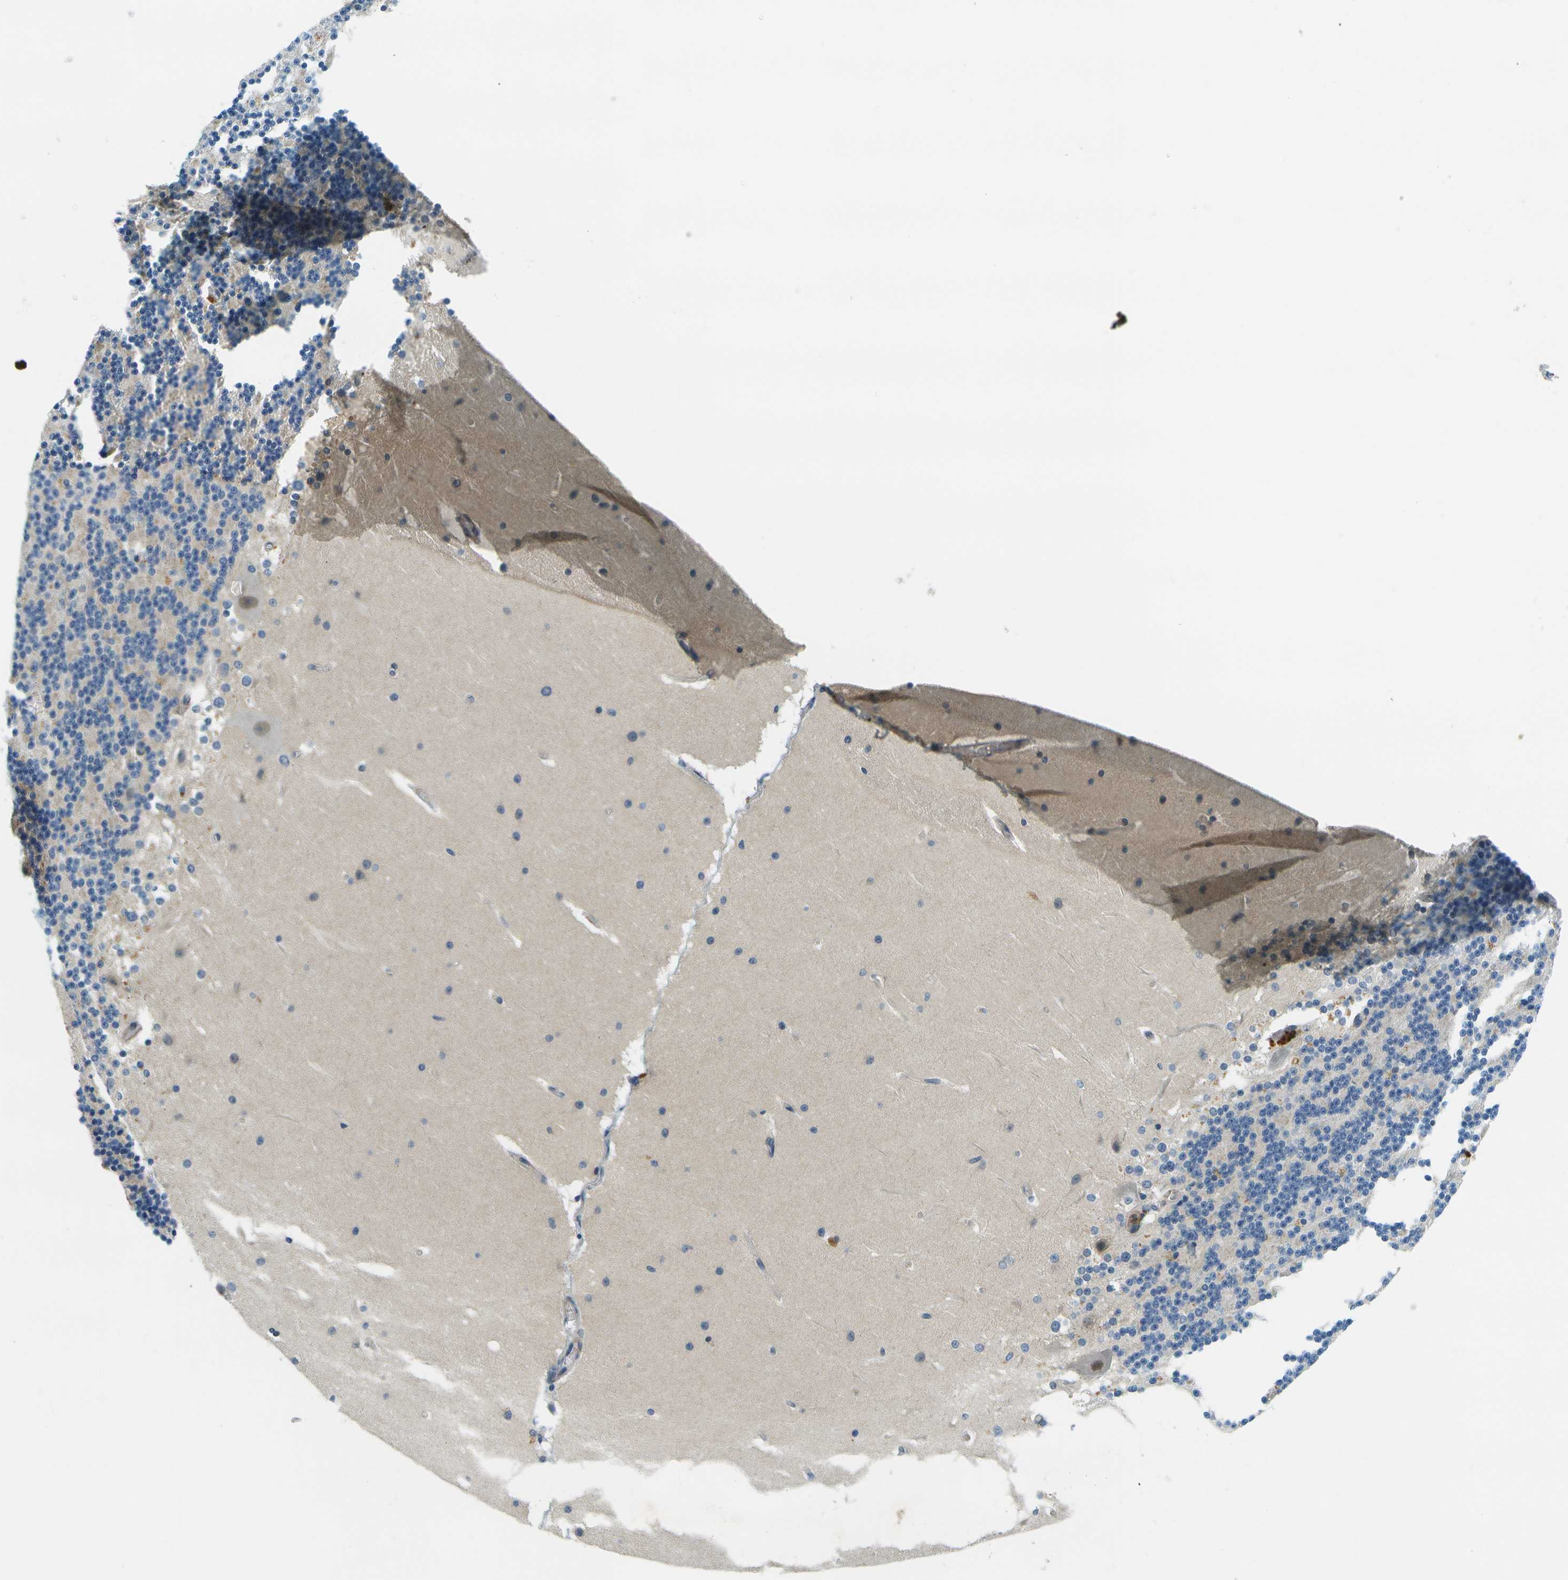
{"staining": {"intensity": "negative", "quantity": "none", "location": "none"}, "tissue": "cerebellum", "cell_type": "Cells in granular layer", "image_type": "normal", "snomed": [{"axis": "morphology", "description": "Normal tissue, NOS"}, {"axis": "topography", "description": "Cerebellum"}], "caption": "Histopathology image shows no significant protein positivity in cells in granular layer of unremarkable cerebellum. Nuclei are stained in blue.", "gene": "RASGRP2", "patient": {"sex": "female", "age": 19}}